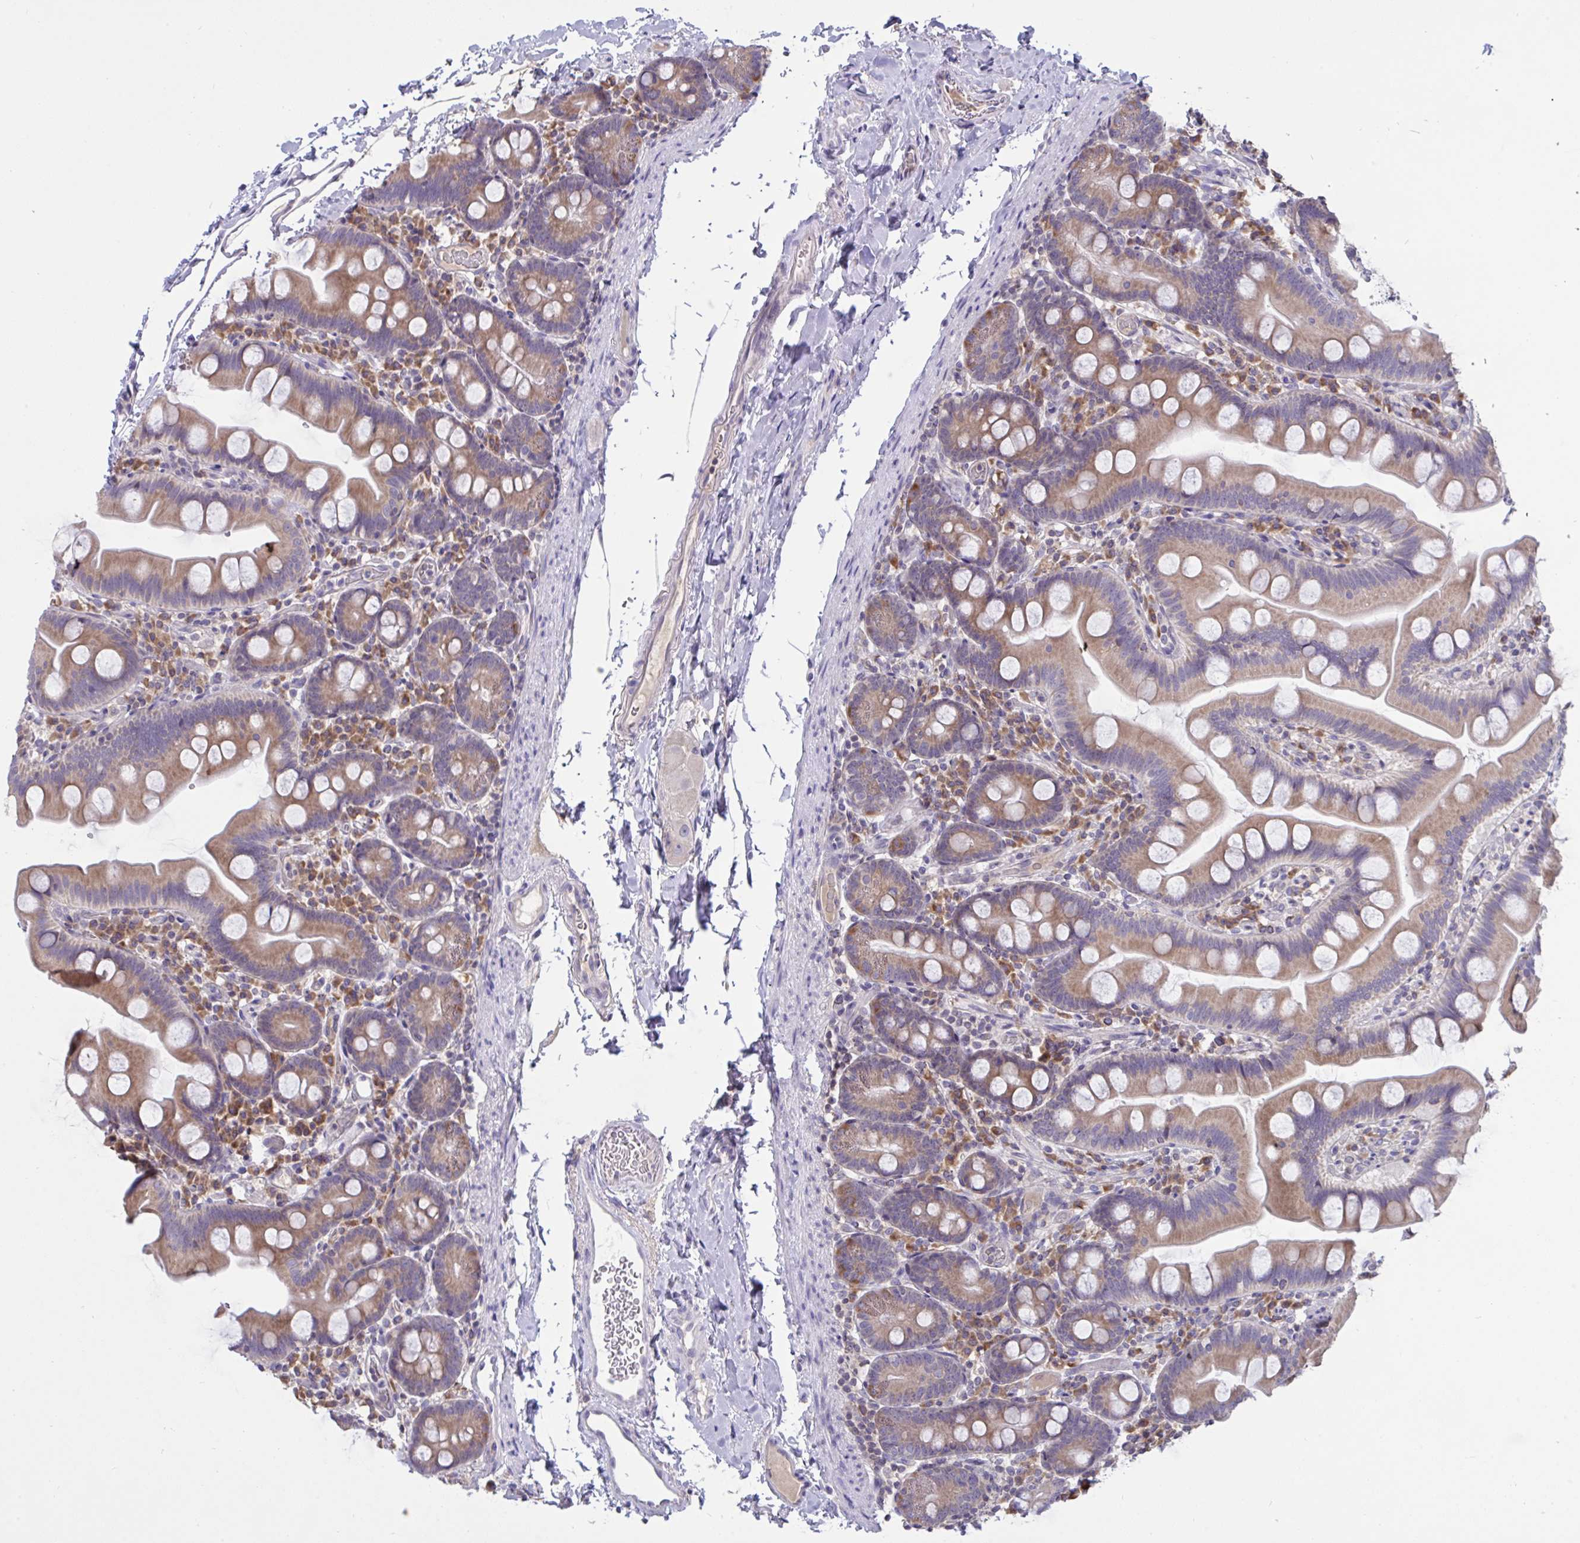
{"staining": {"intensity": "moderate", "quantity": "25%-75%", "location": "cytoplasmic/membranous"}, "tissue": "small intestine", "cell_type": "Glandular cells", "image_type": "normal", "snomed": [{"axis": "morphology", "description": "Normal tissue, NOS"}, {"axis": "topography", "description": "Small intestine"}], "caption": "Immunohistochemical staining of normal small intestine displays medium levels of moderate cytoplasmic/membranous expression in approximately 25%-75% of glandular cells. The protein is shown in brown color, while the nuclei are stained blue.", "gene": "TMEM41A", "patient": {"sex": "female", "age": 68}}